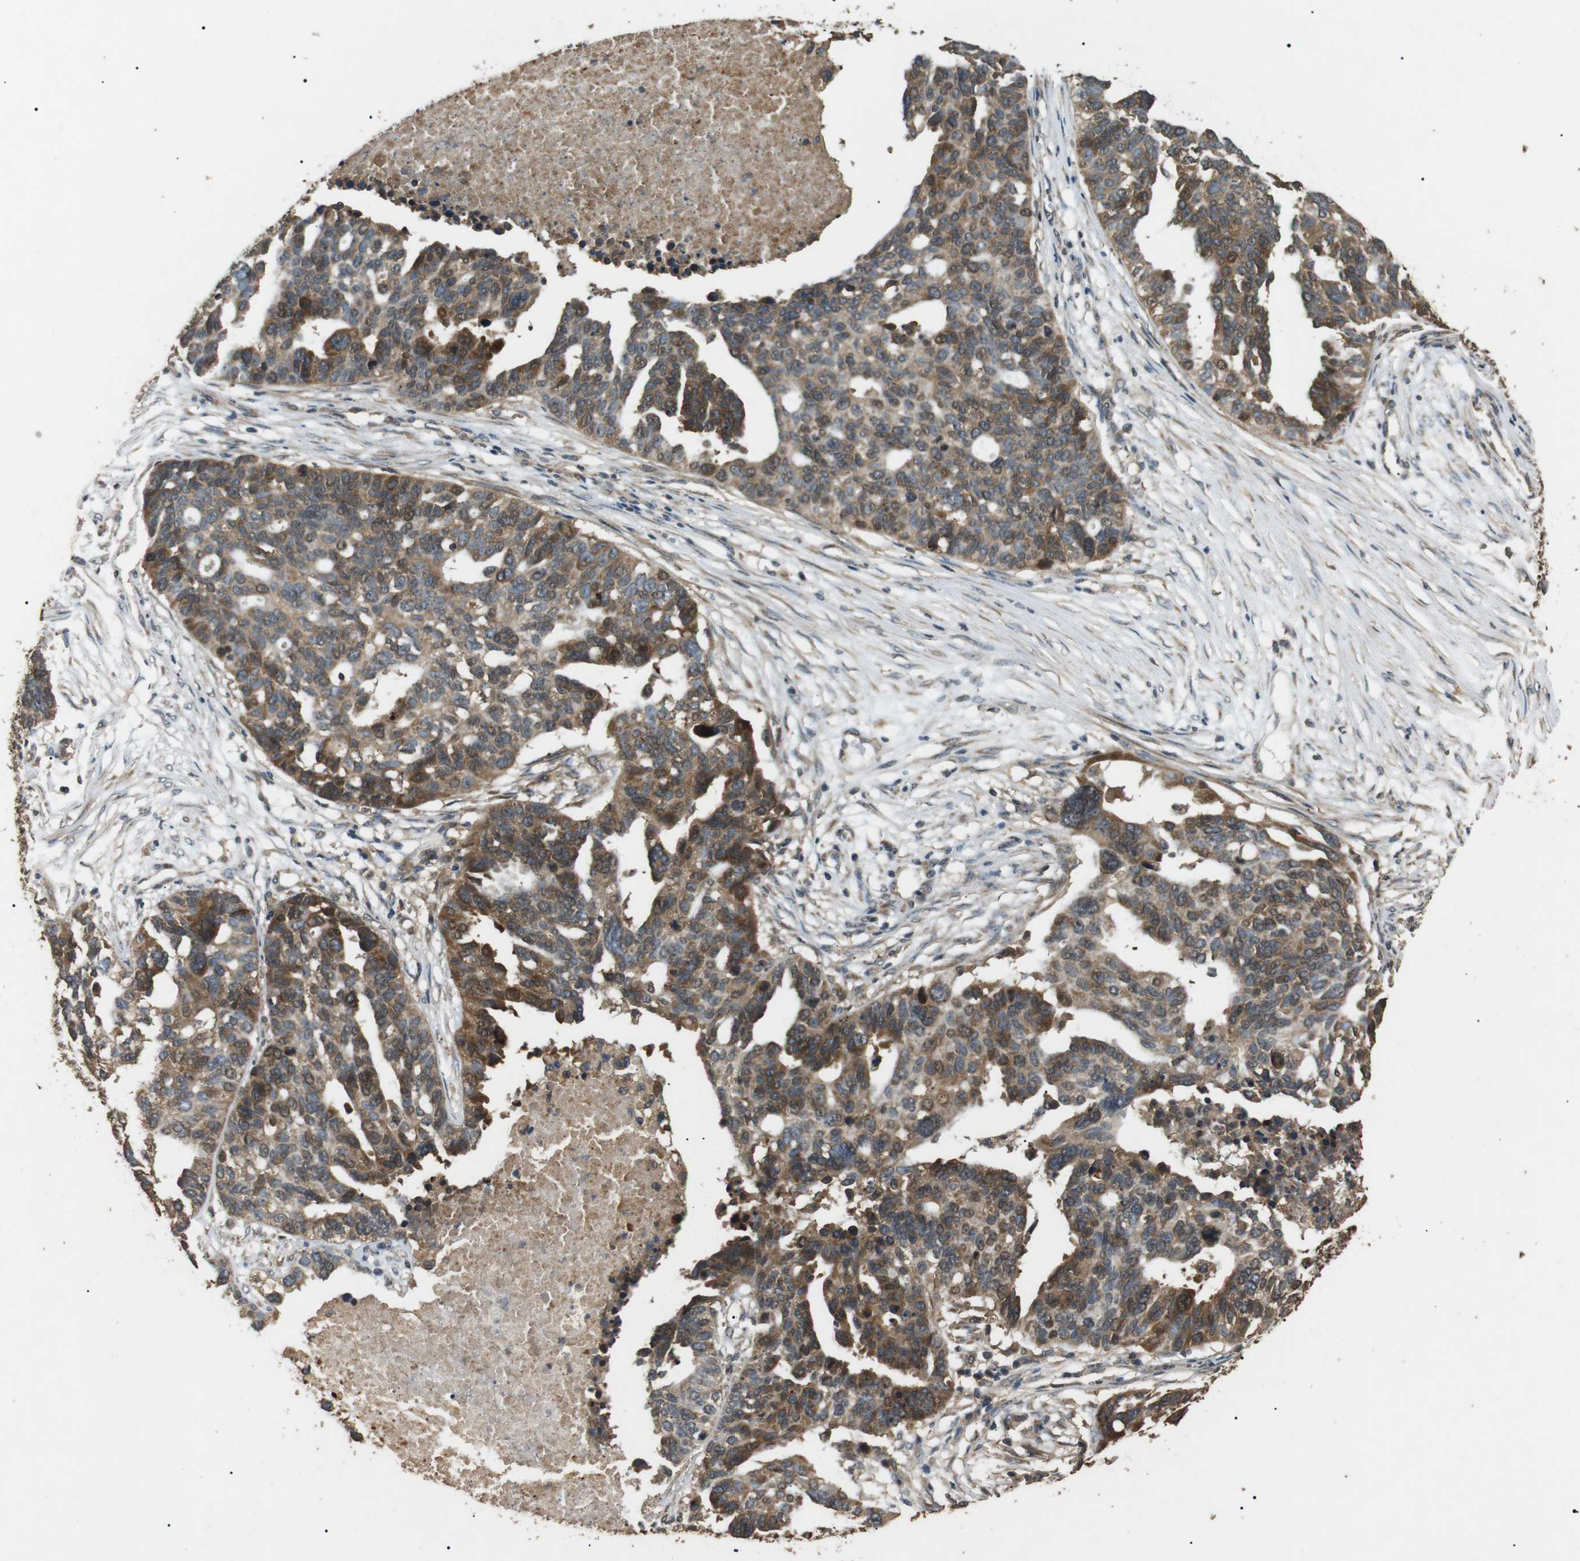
{"staining": {"intensity": "moderate", "quantity": ">75%", "location": "cytoplasmic/membranous,nuclear"}, "tissue": "ovarian cancer", "cell_type": "Tumor cells", "image_type": "cancer", "snomed": [{"axis": "morphology", "description": "Cystadenocarcinoma, serous, NOS"}, {"axis": "topography", "description": "Ovary"}], "caption": "IHC (DAB (3,3'-diaminobenzidine)) staining of human ovarian cancer (serous cystadenocarcinoma) shows moderate cytoplasmic/membranous and nuclear protein expression in about >75% of tumor cells. The protein is stained brown, and the nuclei are stained in blue (DAB IHC with brightfield microscopy, high magnification).", "gene": "TBC1D15", "patient": {"sex": "female", "age": 59}}